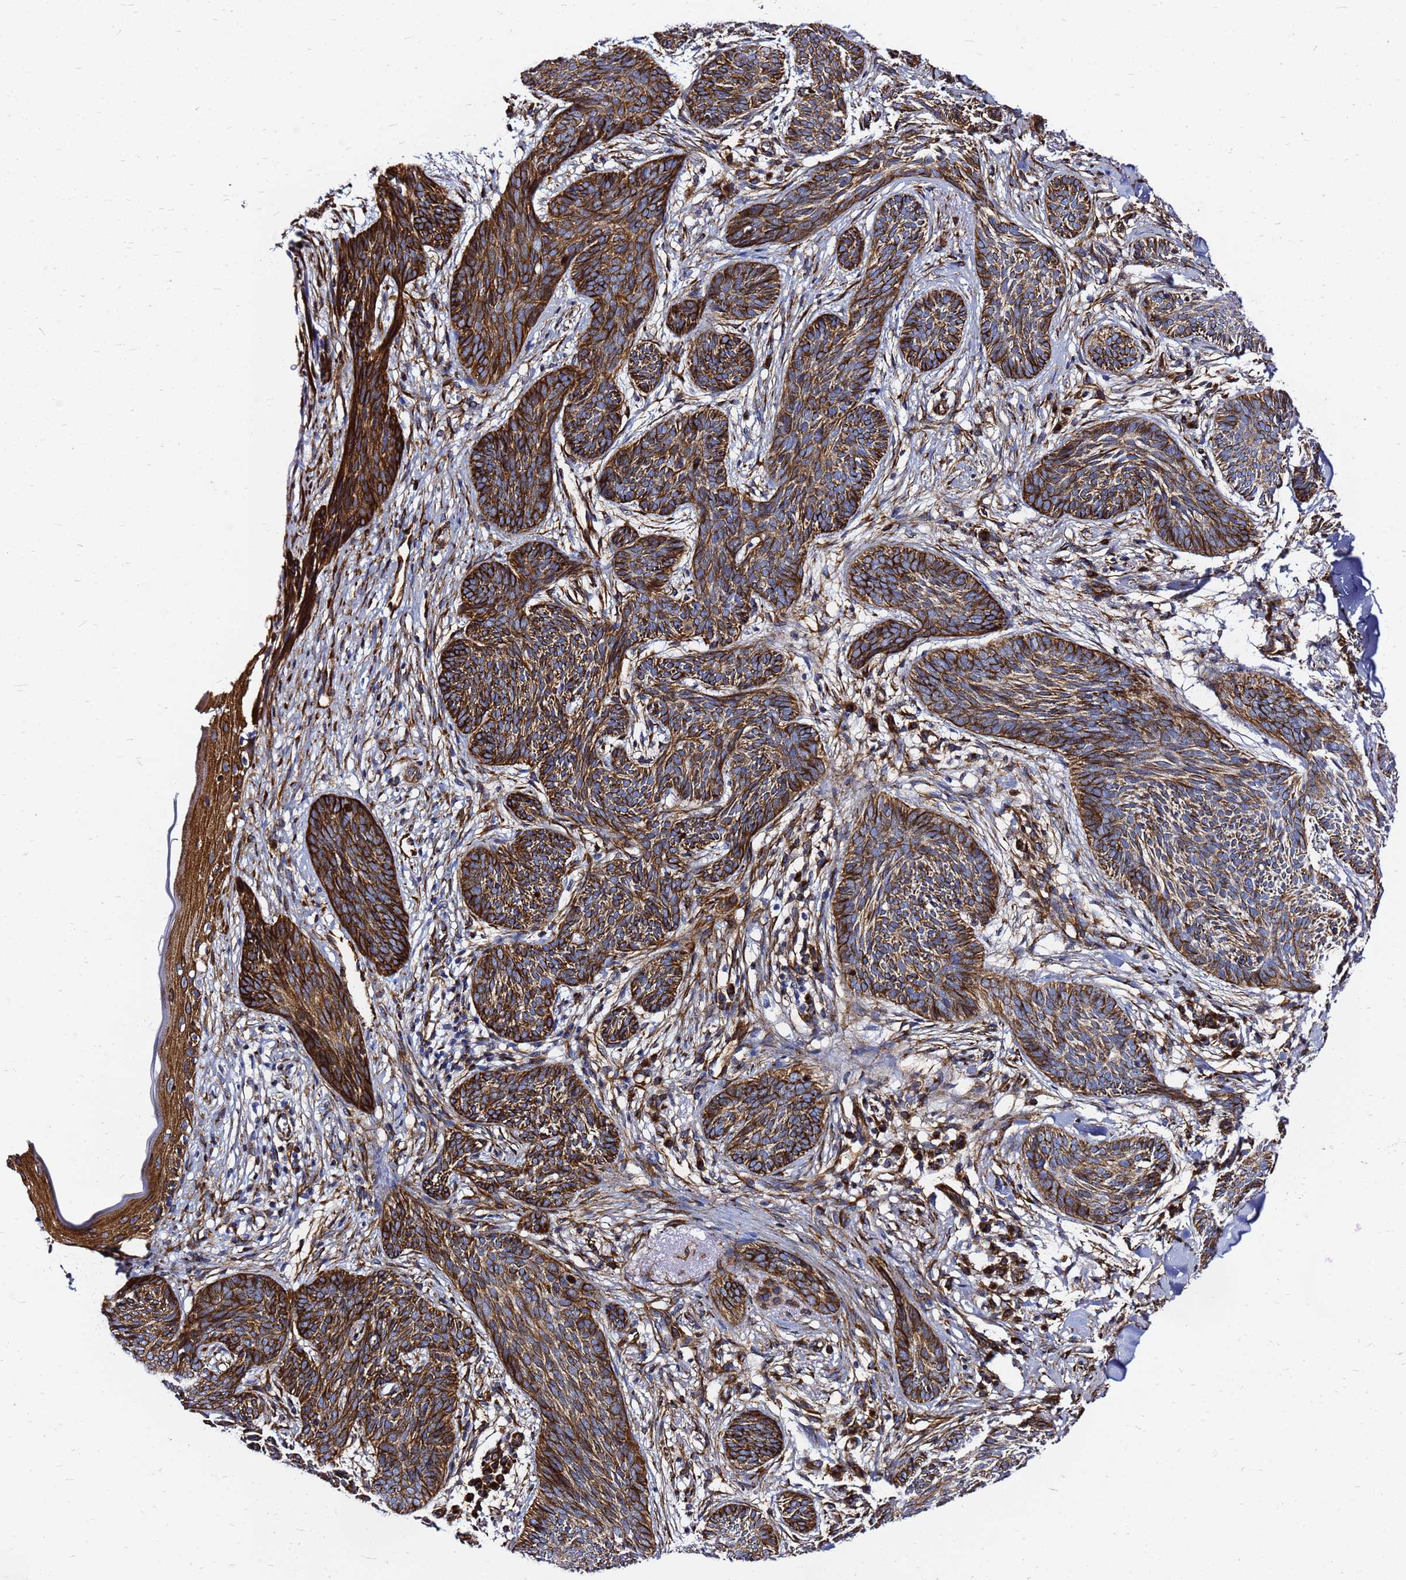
{"staining": {"intensity": "strong", "quantity": ">75%", "location": "cytoplasmic/membranous"}, "tissue": "skin cancer", "cell_type": "Tumor cells", "image_type": "cancer", "snomed": [{"axis": "morphology", "description": "Basal cell carcinoma"}, {"axis": "topography", "description": "Skin"}], "caption": "Skin cancer (basal cell carcinoma) stained with a protein marker demonstrates strong staining in tumor cells.", "gene": "TUBA8", "patient": {"sex": "female", "age": 81}}